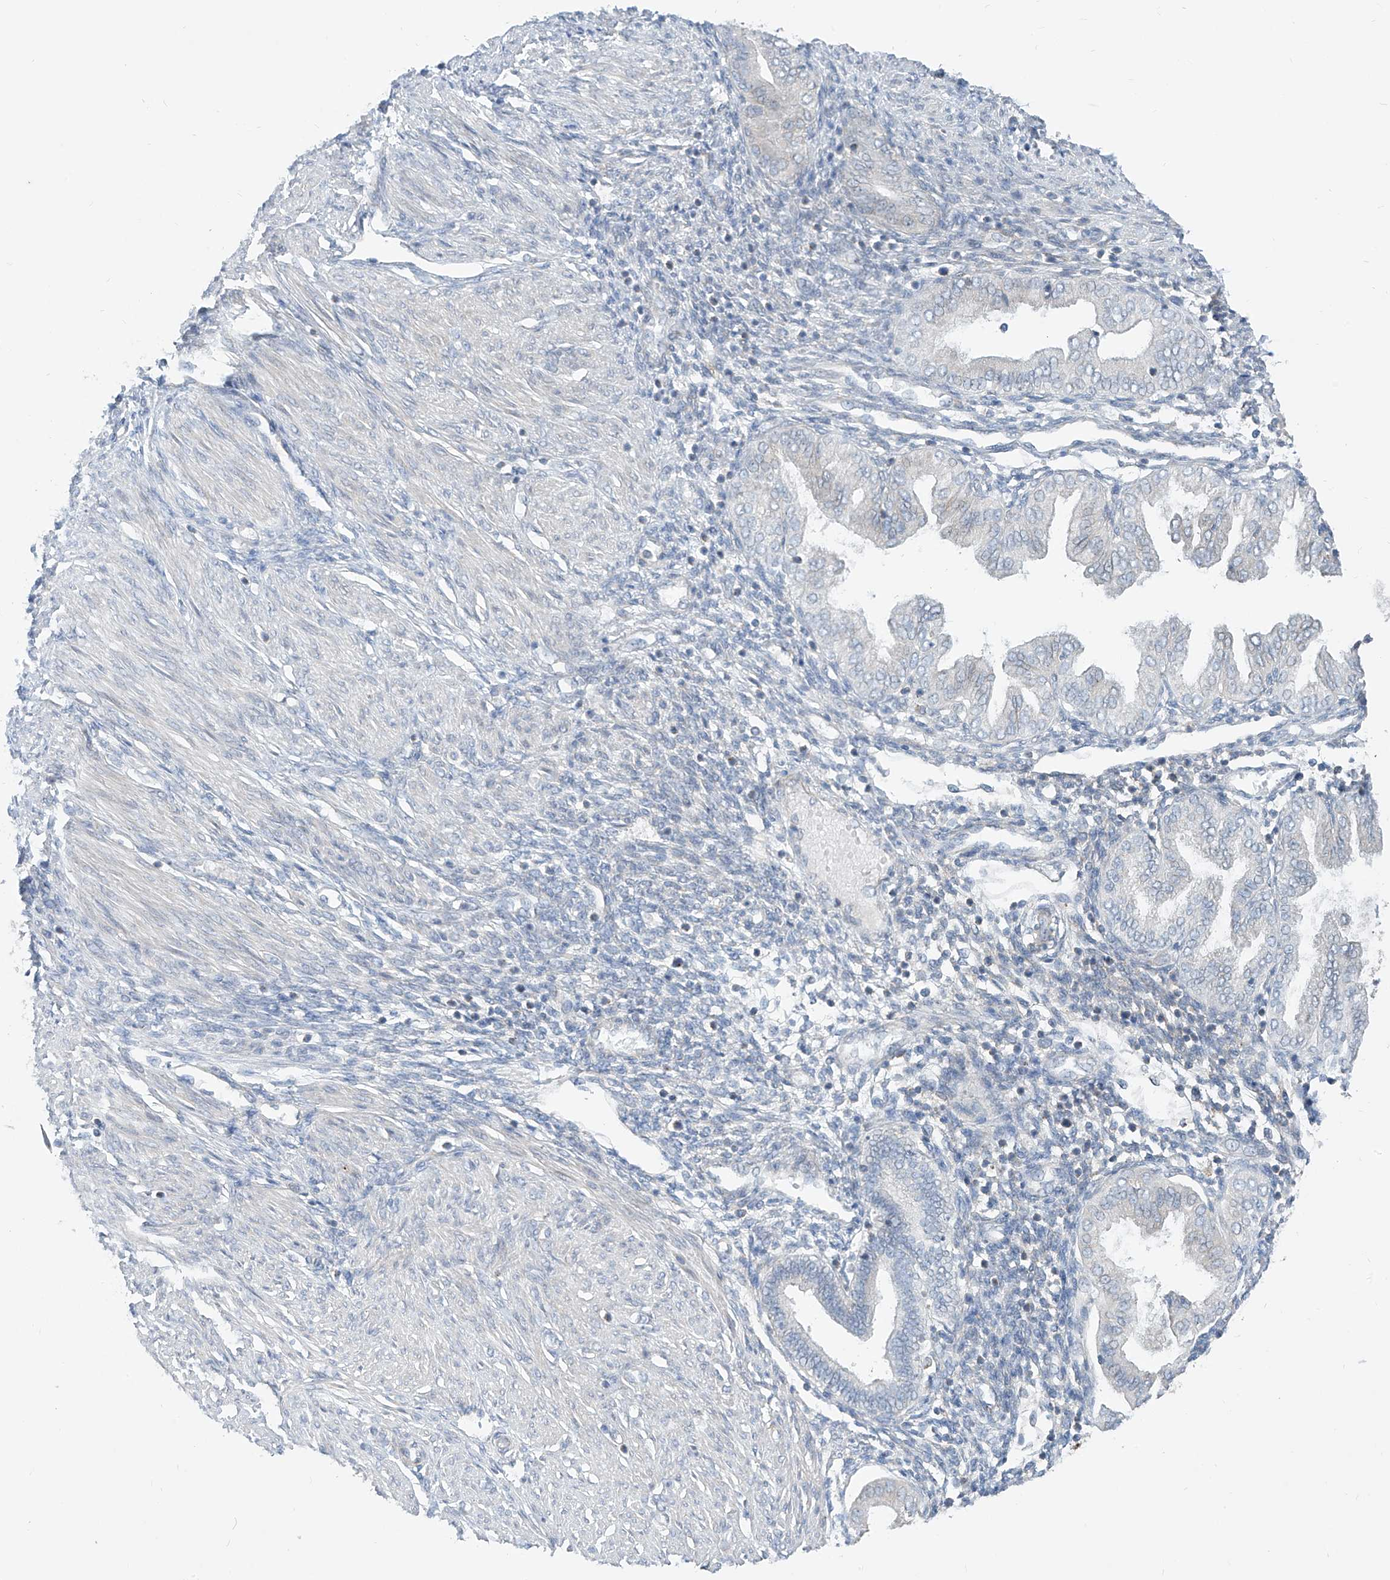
{"staining": {"intensity": "negative", "quantity": "none", "location": "none"}, "tissue": "endometrium", "cell_type": "Cells in endometrial stroma", "image_type": "normal", "snomed": [{"axis": "morphology", "description": "Normal tissue, NOS"}, {"axis": "topography", "description": "Endometrium"}], "caption": "The image demonstrates no staining of cells in endometrial stroma in normal endometrium.", "gene": "KRTAP25", "patient": {"sex": "female", "age": 53}}